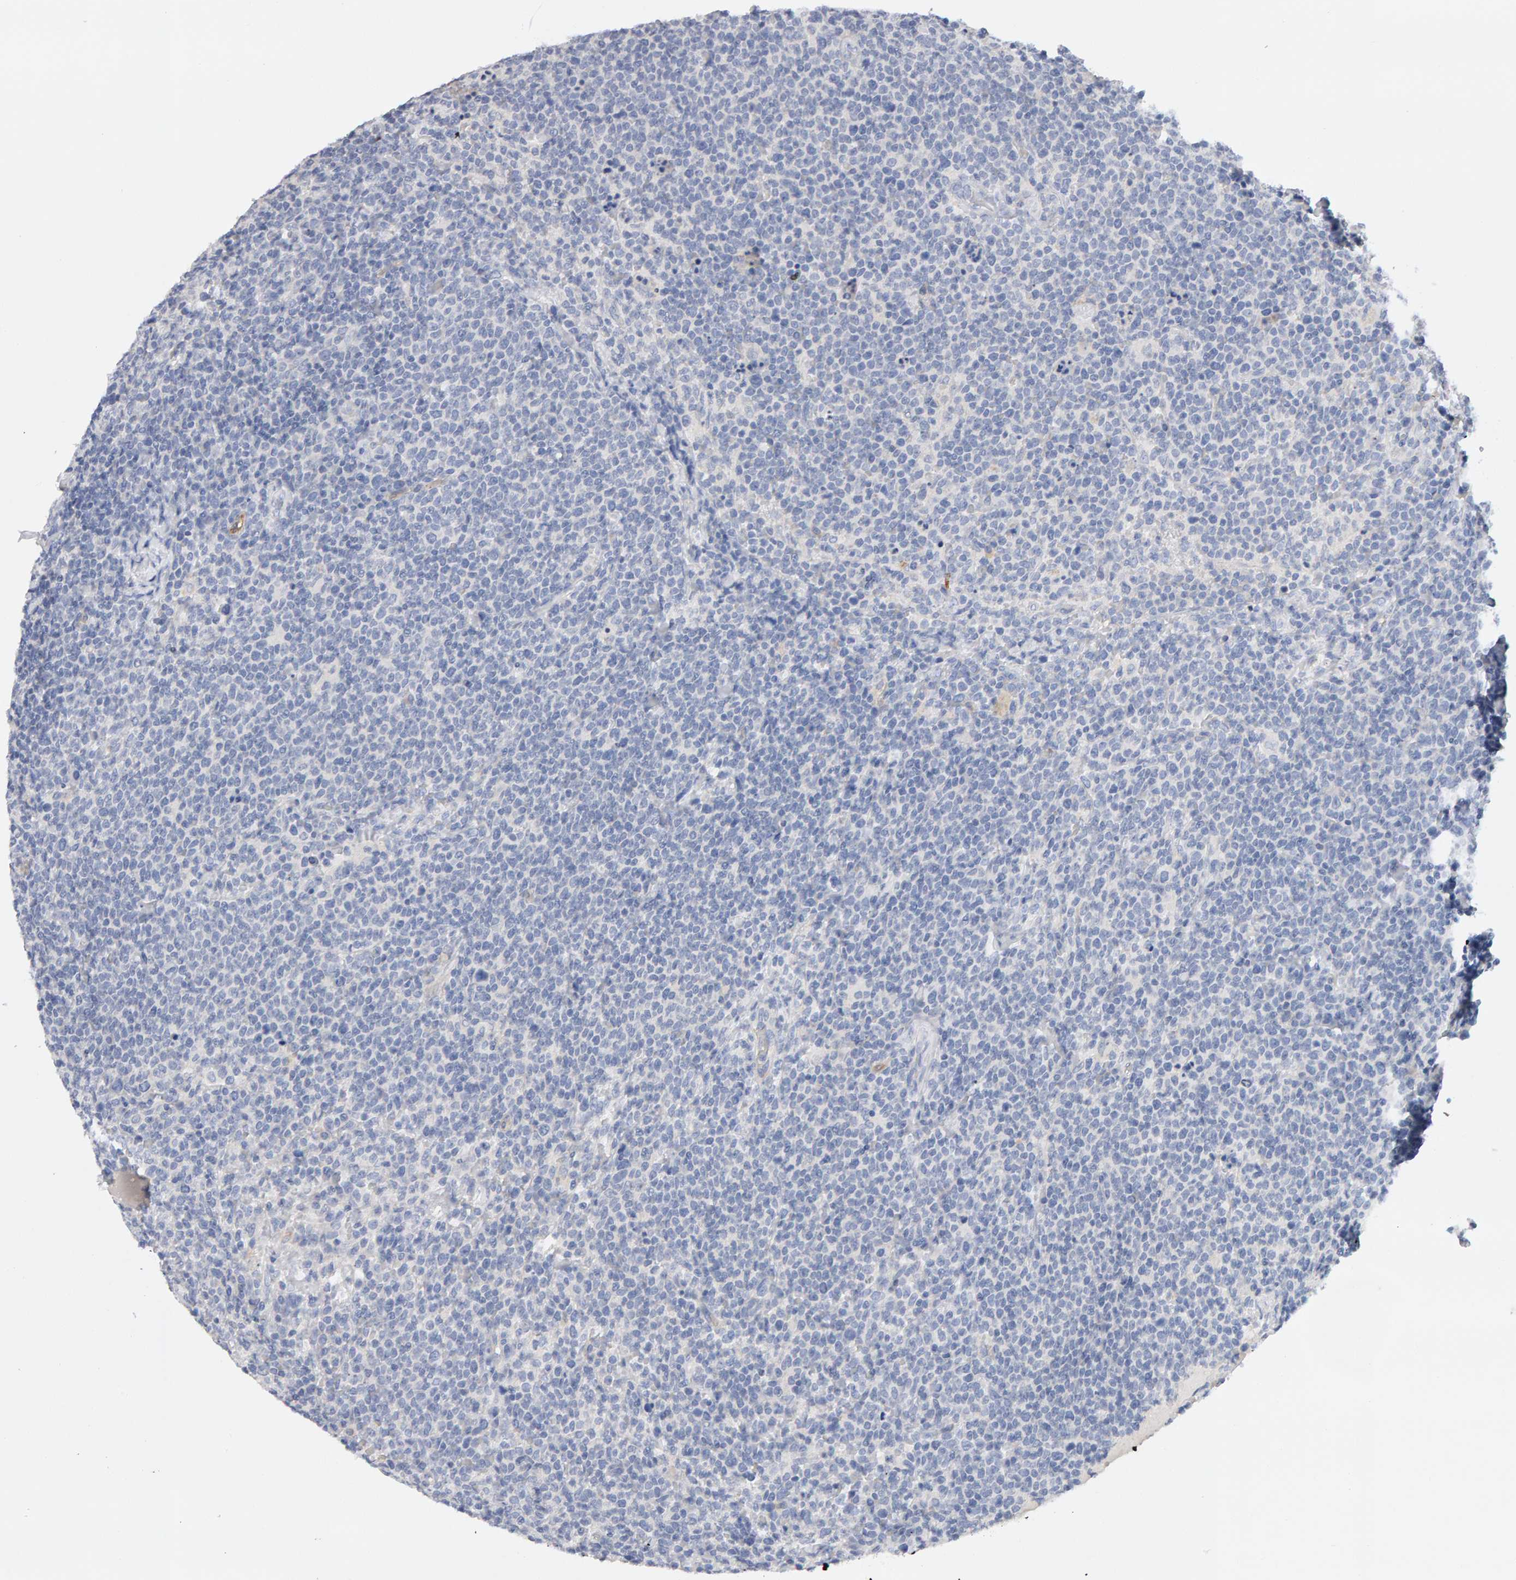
{"staining": {"intensity": "negative", "quantity": "none", "location": "none"}, "tissue": "lymphoma", "cell_type": "Tumor cells", "image_type": "cancer", "snomed": [{"axis": "morphology", "description": "Malignant lymphoma, non-Hodgkin's type, High grade"}, {"axis": "topography", "description": "Lymph node"}], "caption": "An immunohistochemistry histopathology image of lymphoma is shown. There is no staining in tumor cells of lymphoma.", "gene": "METRNL", "patient": {"sex": "male", "age": 61}}